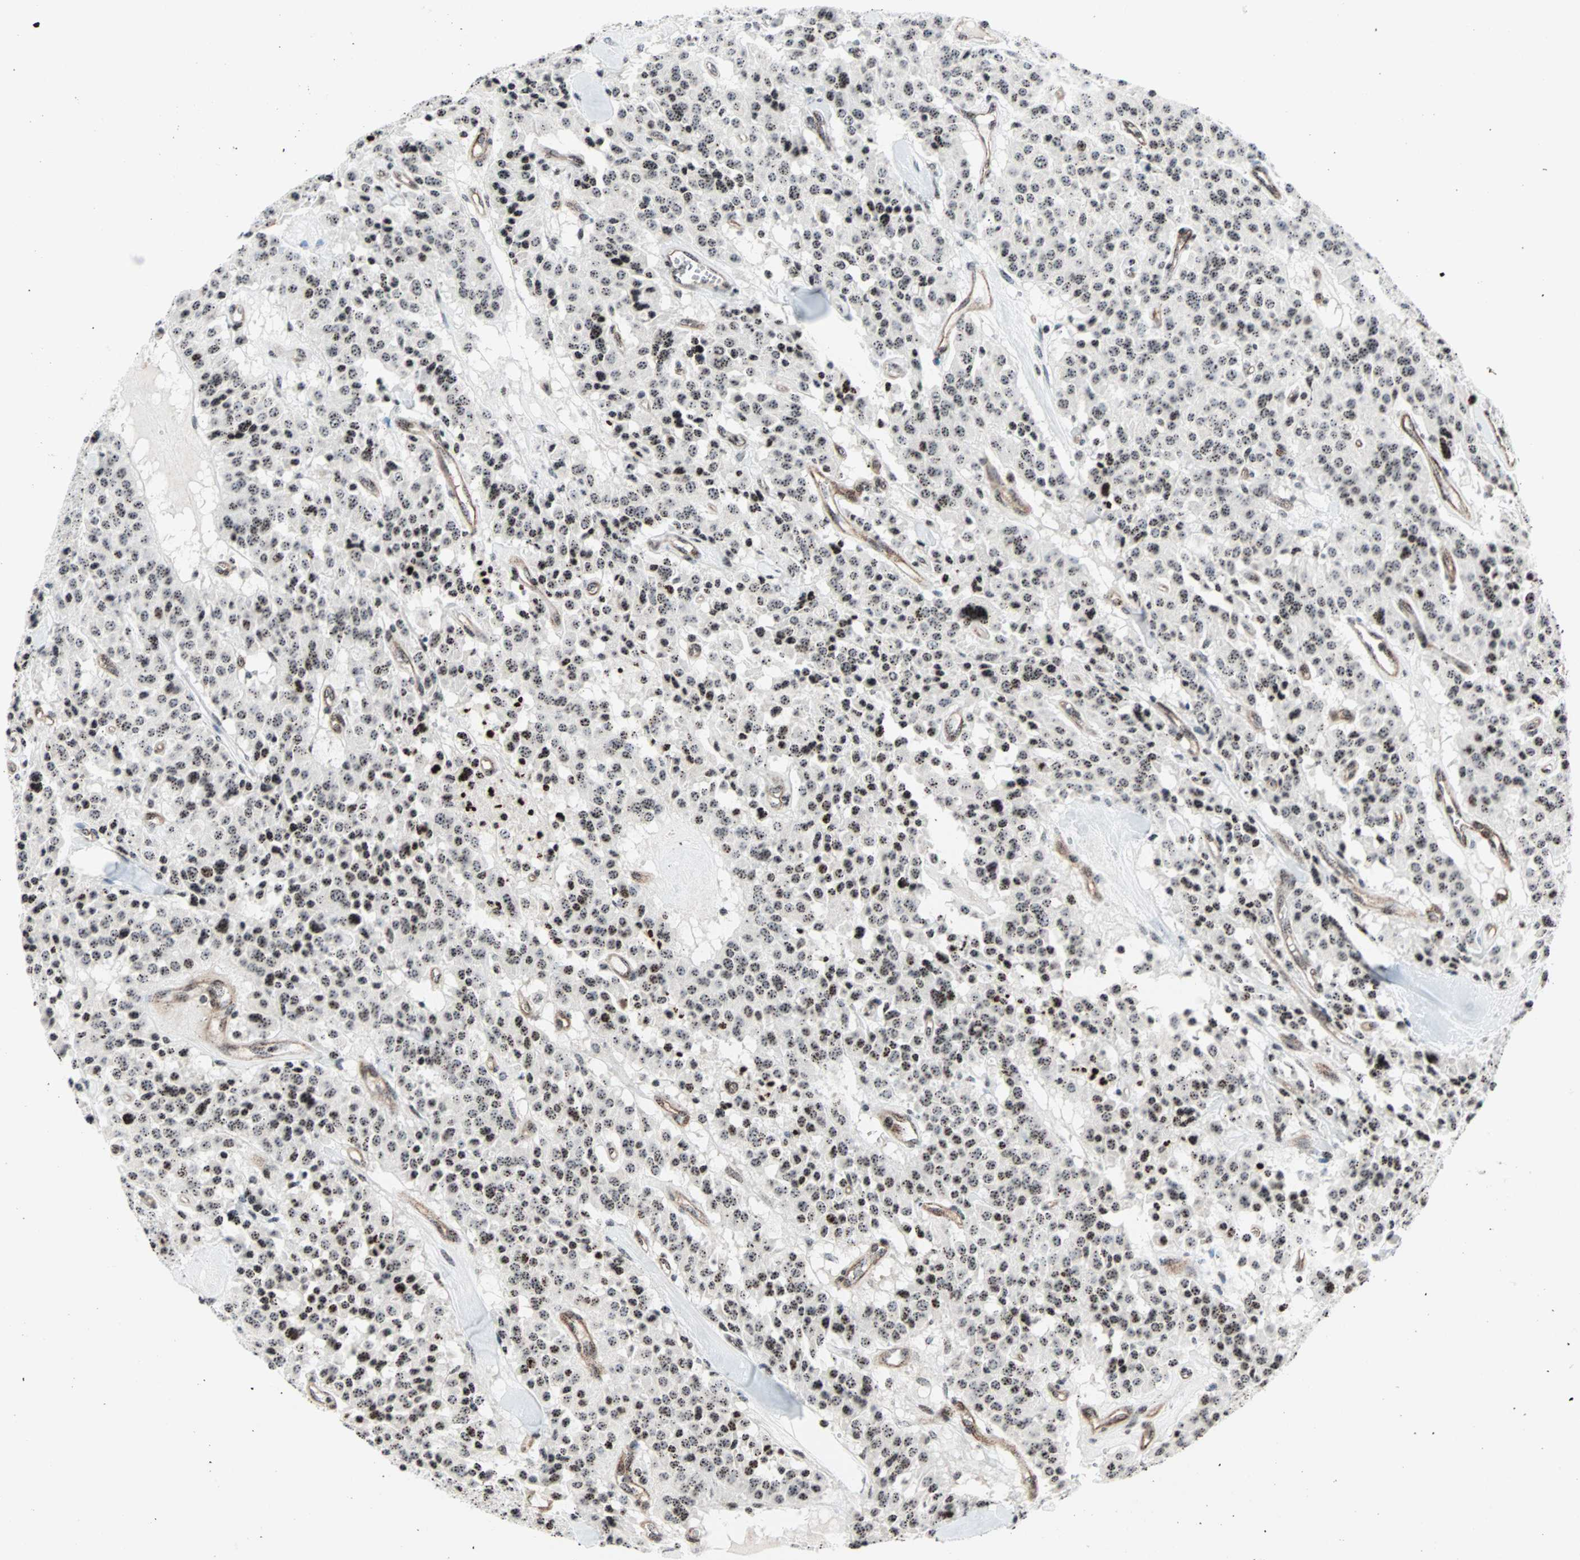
{"staining": {"intensity": "weak", "quantity": ">75%", "location": "nuclear"}, "tissue": "carcinoid", "cell_type": "Tumor cells", "image_type": "cancer", "snomed": [{"axis": "morphology", "description": "Carcinoid, malignant, NOS"}, {"axis": "topography", "description": "Lung"}], "caption": "This image displays immunohistochemistry staining of carcinoid (malignant), with low weak nuclear expression in about >75% of tumor cells.", "gene": "CENPA", "patient": {"sex": "male", "age": 30}}